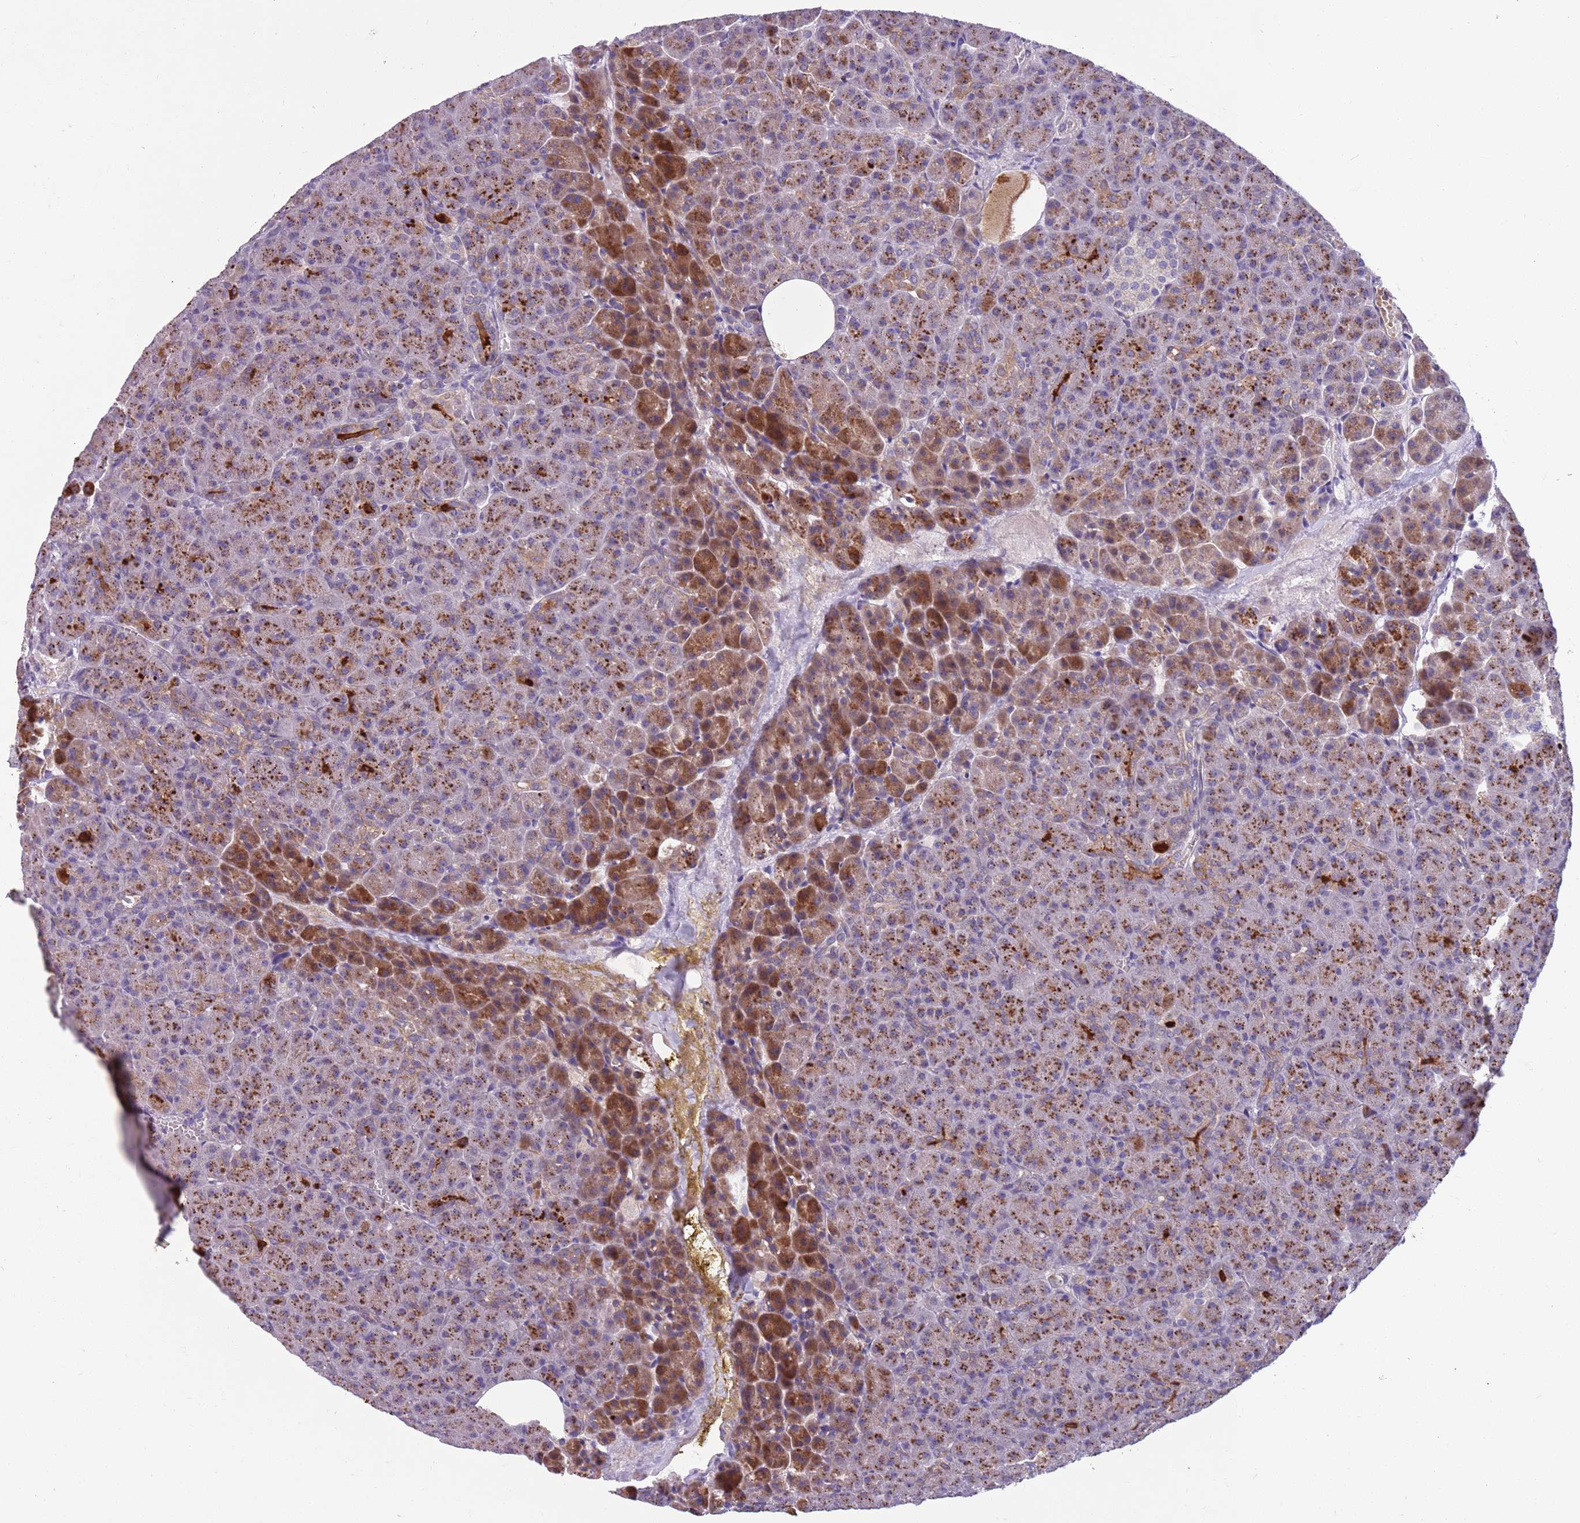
{"staining": {"intensity": "strong", "quantity": ">75%", "location": "cytoplasmic/membranous"}, "tissue": "pancreas", "cell_type": "Exocrine glandular cells", "image_type": "normal", "snomed": [{"axis": "morphology", "description": "Normal tissue, NOS"}, {"axis": "topography", "description": "Pancreas"}], "caption": "IHC (DAB) staining of benign human pancreas demonstrates strong cytoplasmic/membranous protein positivity in approximately >75% of exocrine glandular cells.", "gene": "ADCY7", "patient": {"sex": "female", "age": 74}}